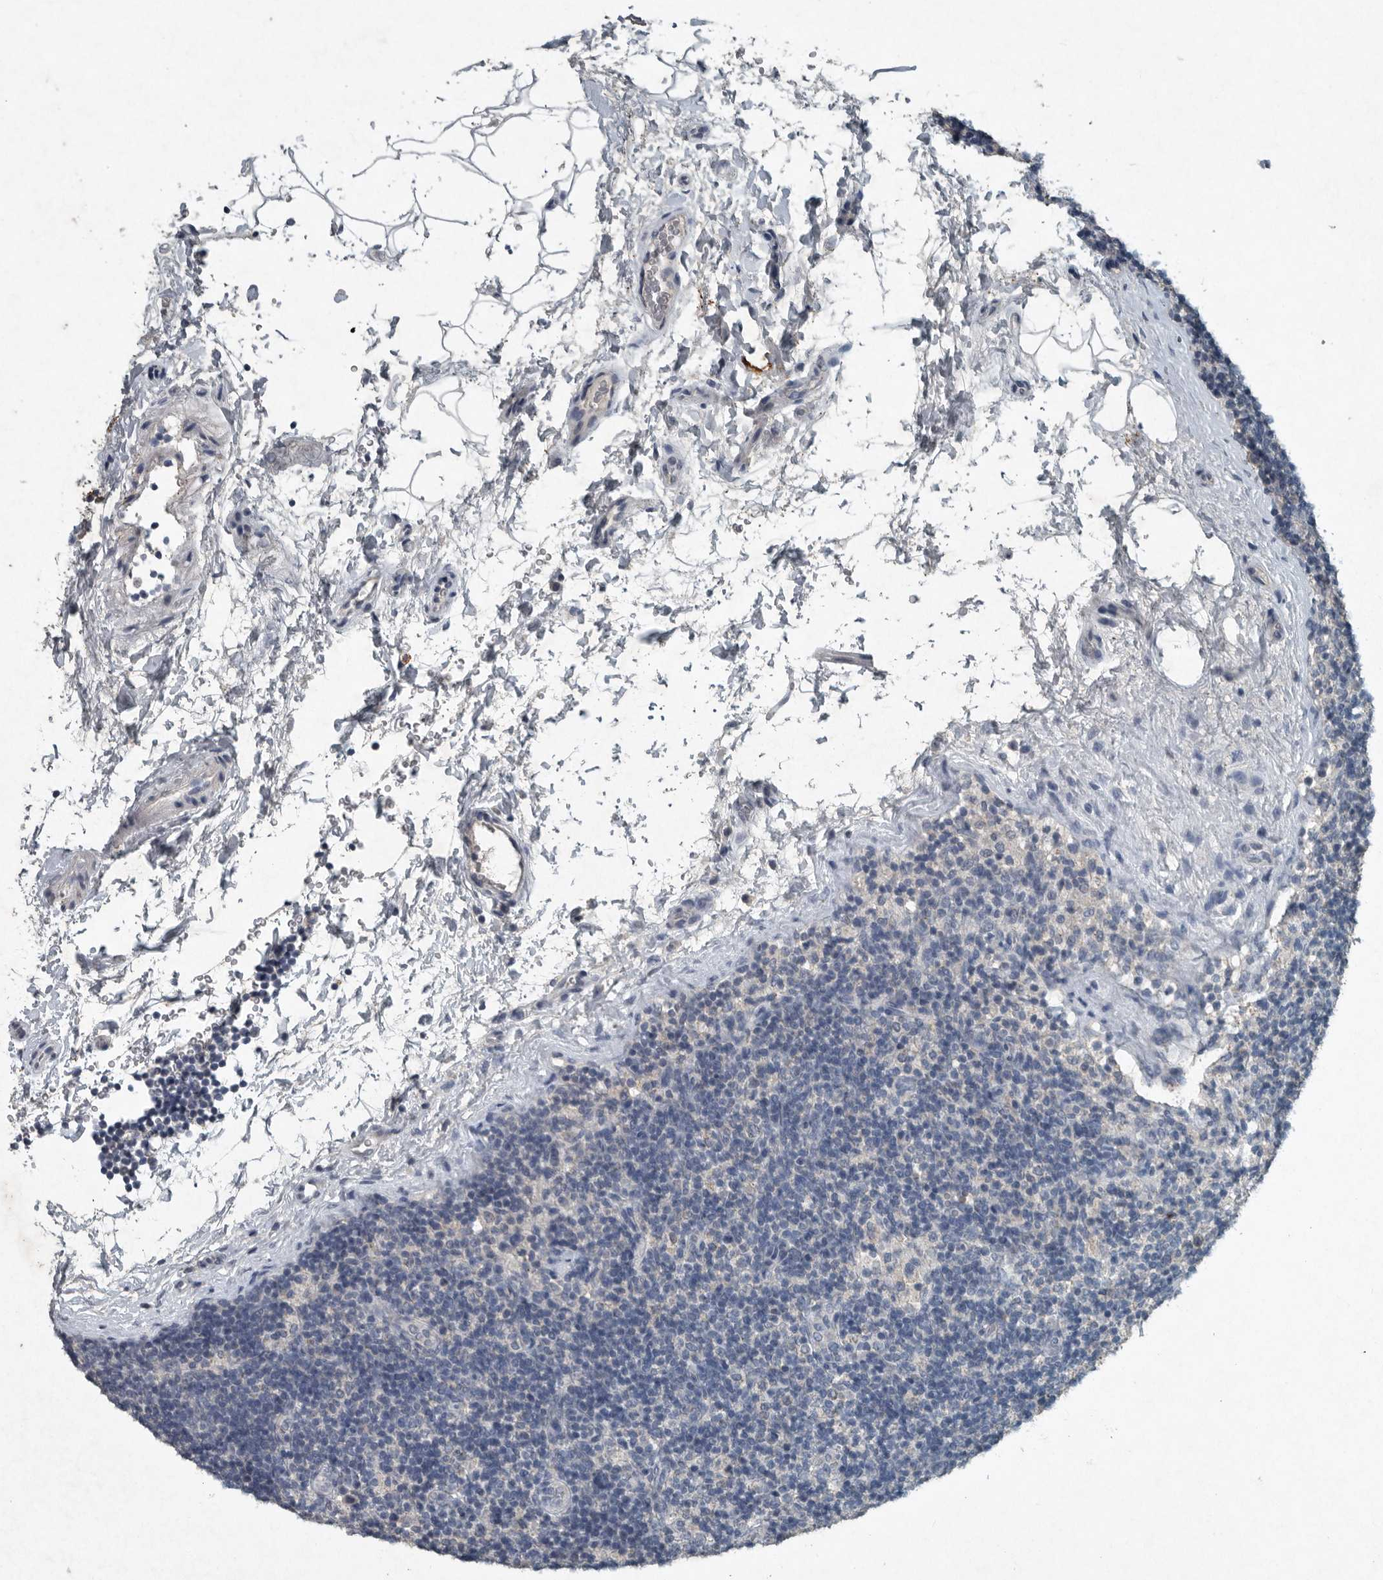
{"staining": {"intensity": "negative", "quantity": "none", "location": "none"}, "tissue": "lymph node", "cell_type": "Germinal center cells", "image_type": "normal", "snomed": [{"axis": "morphology", "description": "Normal tissue, NOS"}, {"axis": "topography", "description": "Lymph node"}], "caption": "DAB (3,3'-diaminobenzidine) immunohistochemical staining of unremarkable lymph node shows no significant positivity in germinal center cells.", "gene": "IL20", "patient": {"sex": "female", "age": 22}}